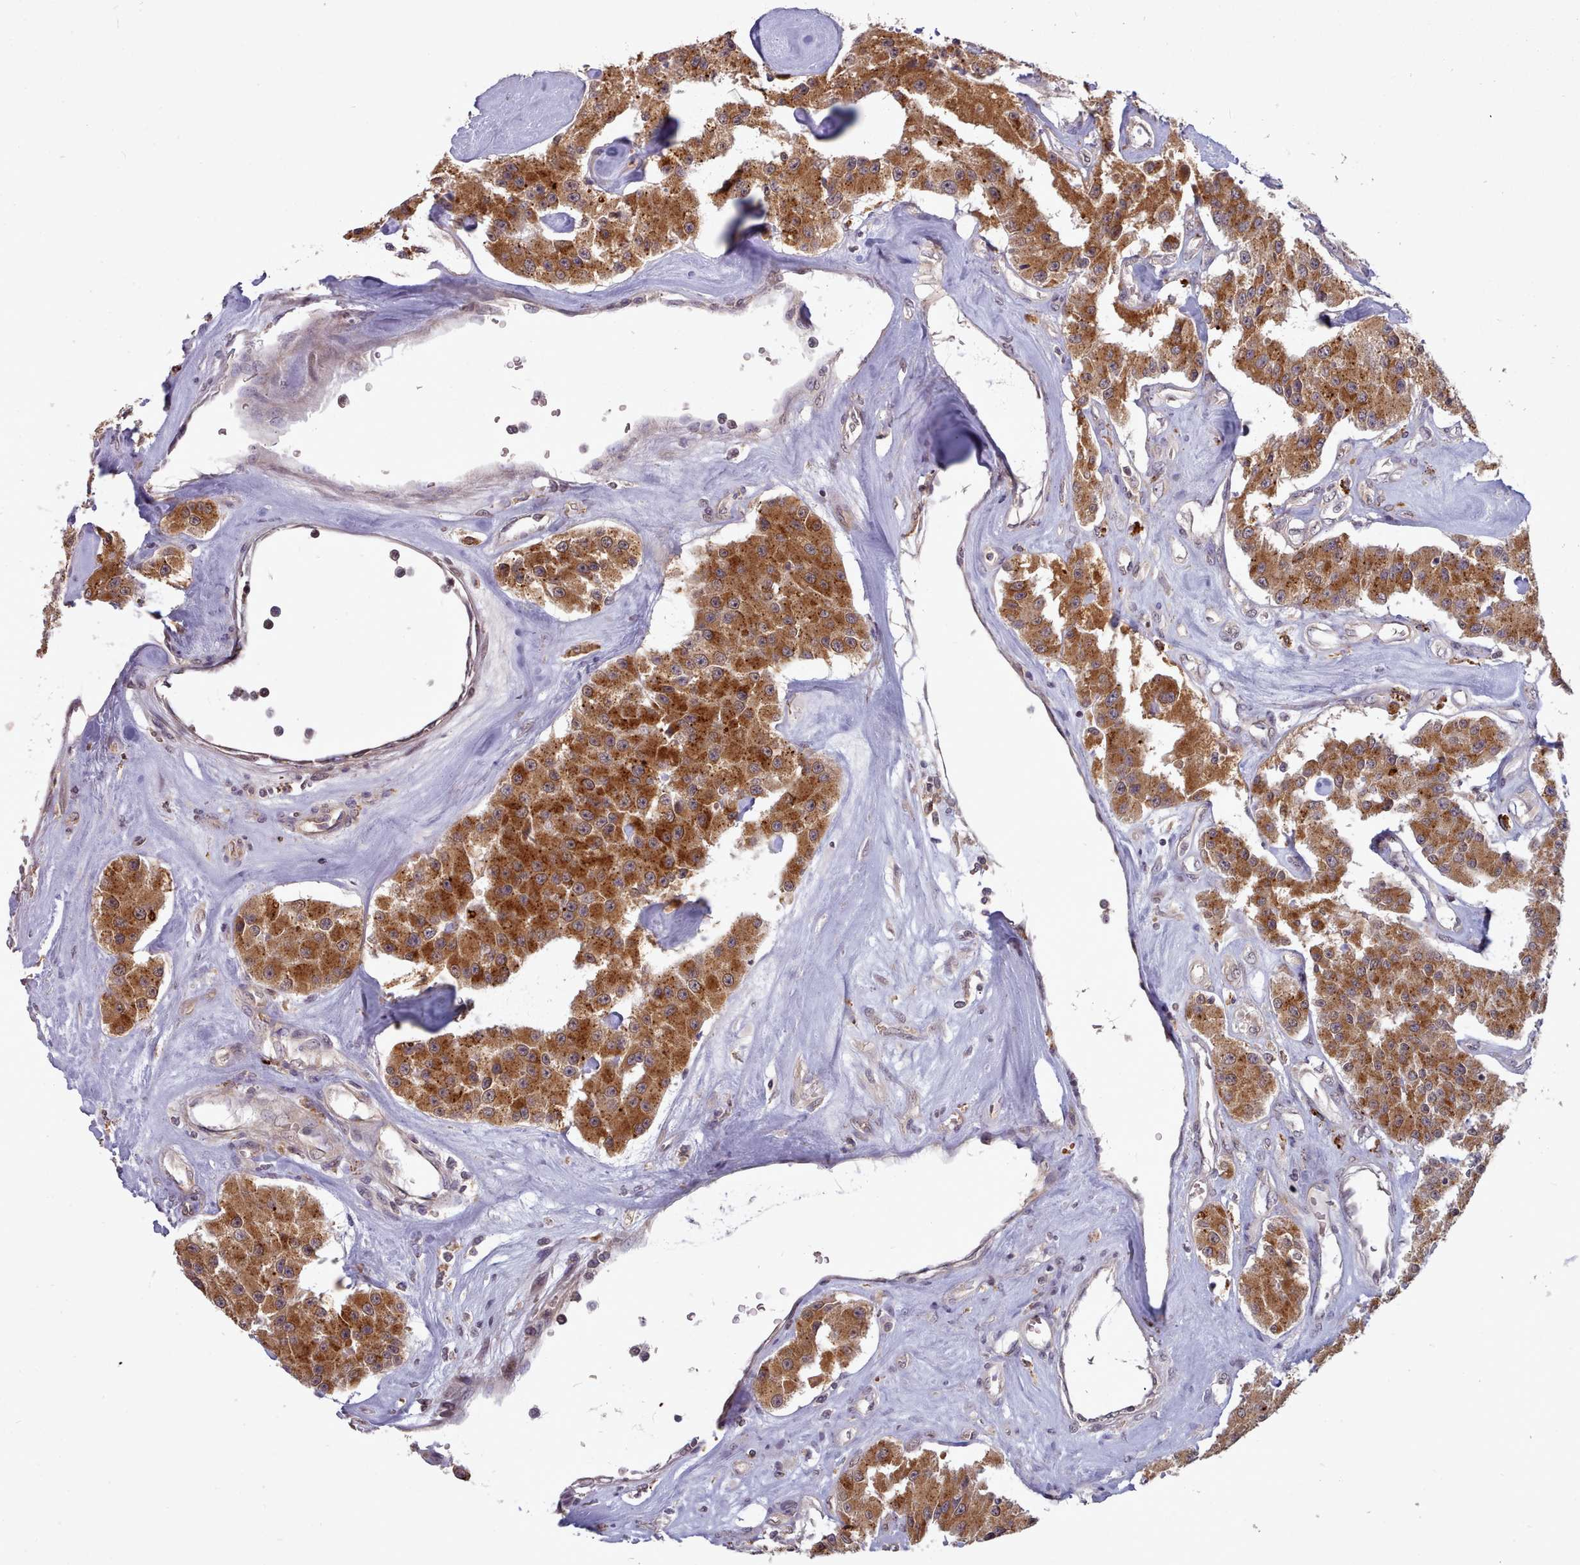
{"staining": {"intensity": "strong", "quantity": ">75%", "location": "cytoplasmic/membranous"}, "tissue": "carcinoid", "cell_type": "Tumor cells", "image_type": "cancer", "snomed": [{"axis": "morphology", "description": "Carcinoid, malignant, NOS"}, {"axis": "topography", "description": "Pancreas"}], "caption": "Immunohistochemistry (IHC) photomicrograph of neoplastic tissue: carcinoid stained using immunohistochemistry (IHC) shows high levels of strong protein expression localized specifically in the cytoplasmic/membranous of tumor cells, appearing as a cytoplasmic/membranous brown color.", "gene": "PIP4P1", "patient": {"sex": "male", "age": 41}}